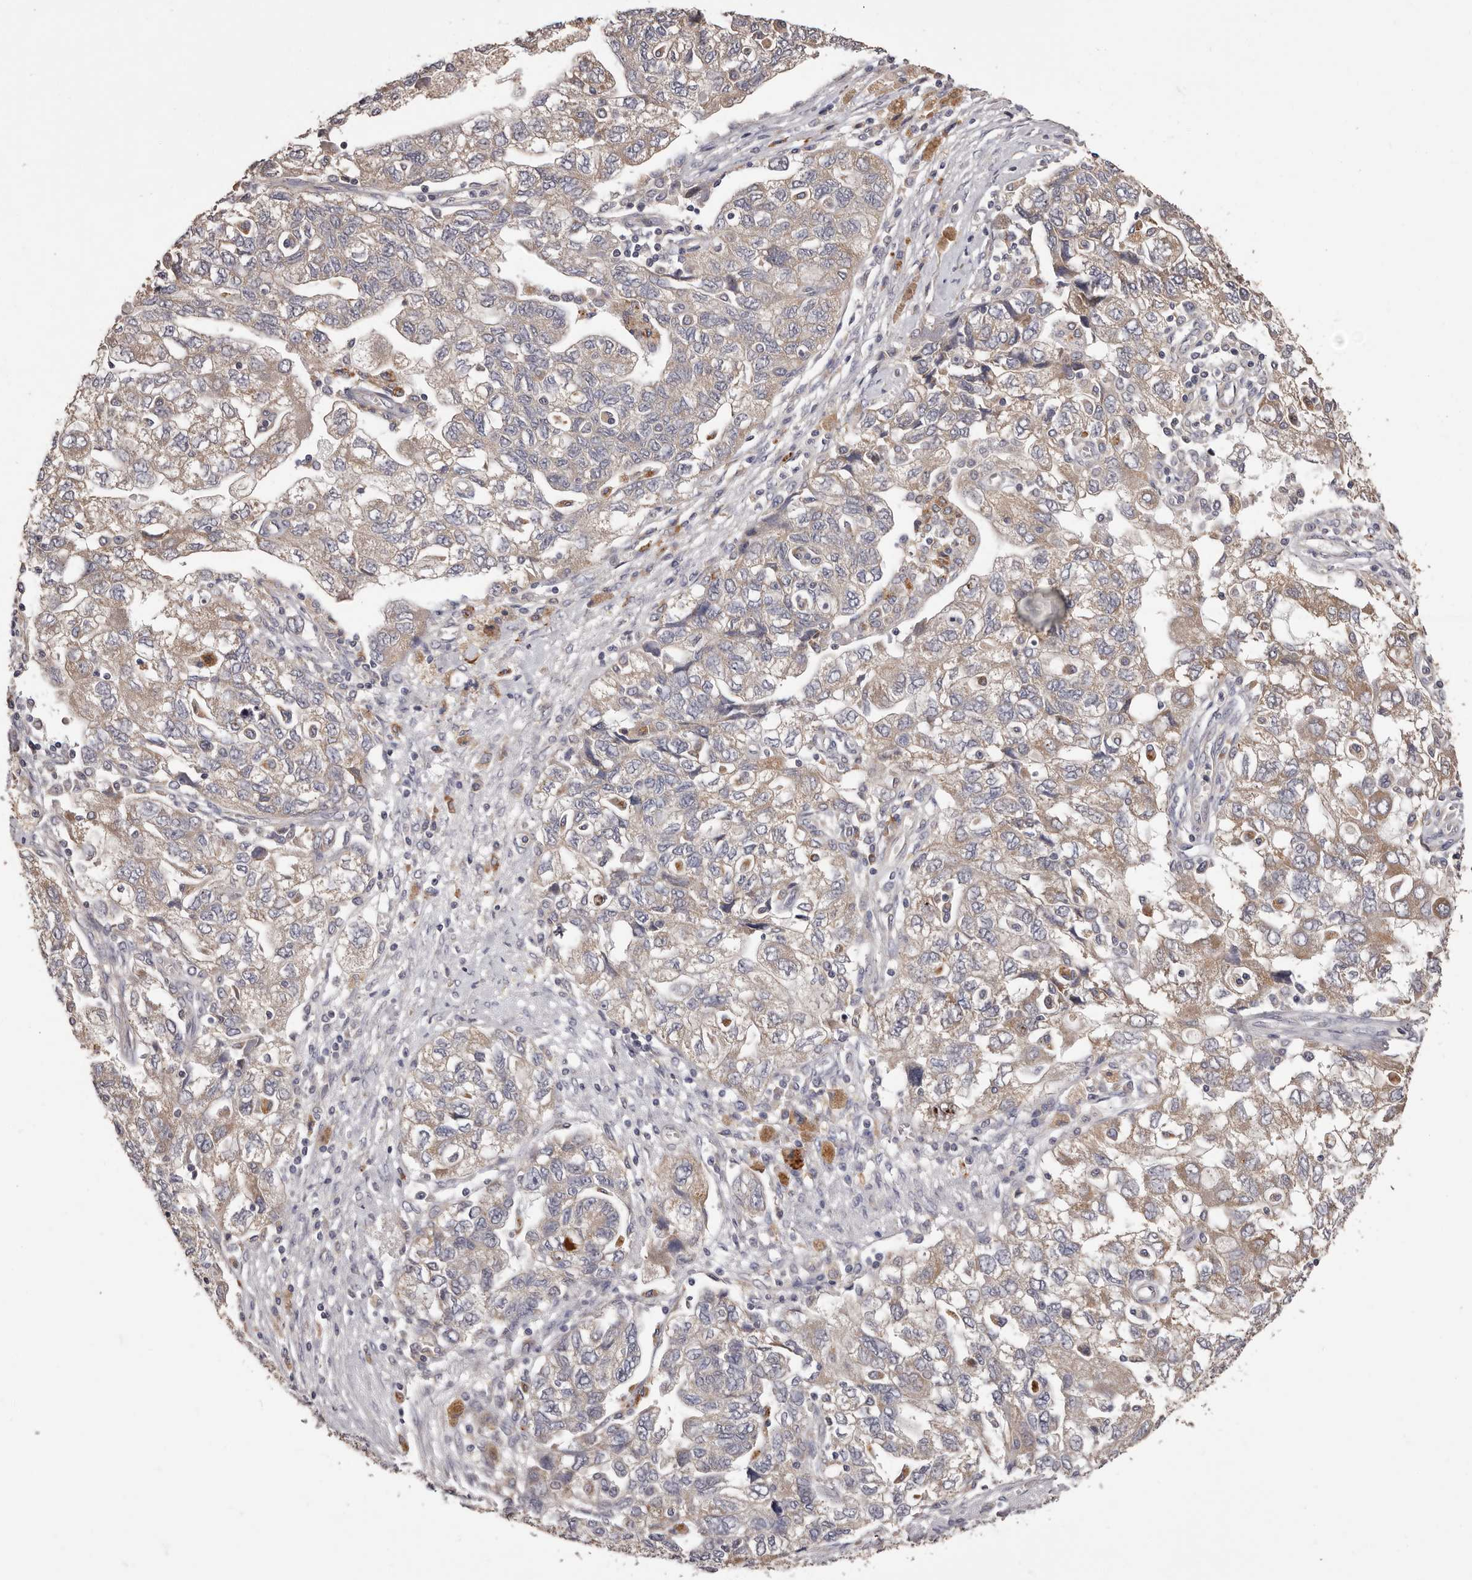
{"staining": {"intensity": "weak", "quantity": "25%-75%", "location": "cytoplasmic/membranous"}, "tissue": "ovarian cancer", "cell_type": "Tumor cells", "image_type": "cancer", "snomed": [{"axis": "morphology", "description": "Carcinoma, NOS"}, {"axis": "morphology", "description": "Cystadenocarcinoma, serous, NOS"}, {"axis": "topography", "description": "Ovary"}], "caption": "Protein staining shows weak cytoplasmic/membranous expression in approximately 25%-75% of tumor cells in ovarian carcinoma.", "gene": "ETNK1", "patient": {"sex": "female", "age": 69}}